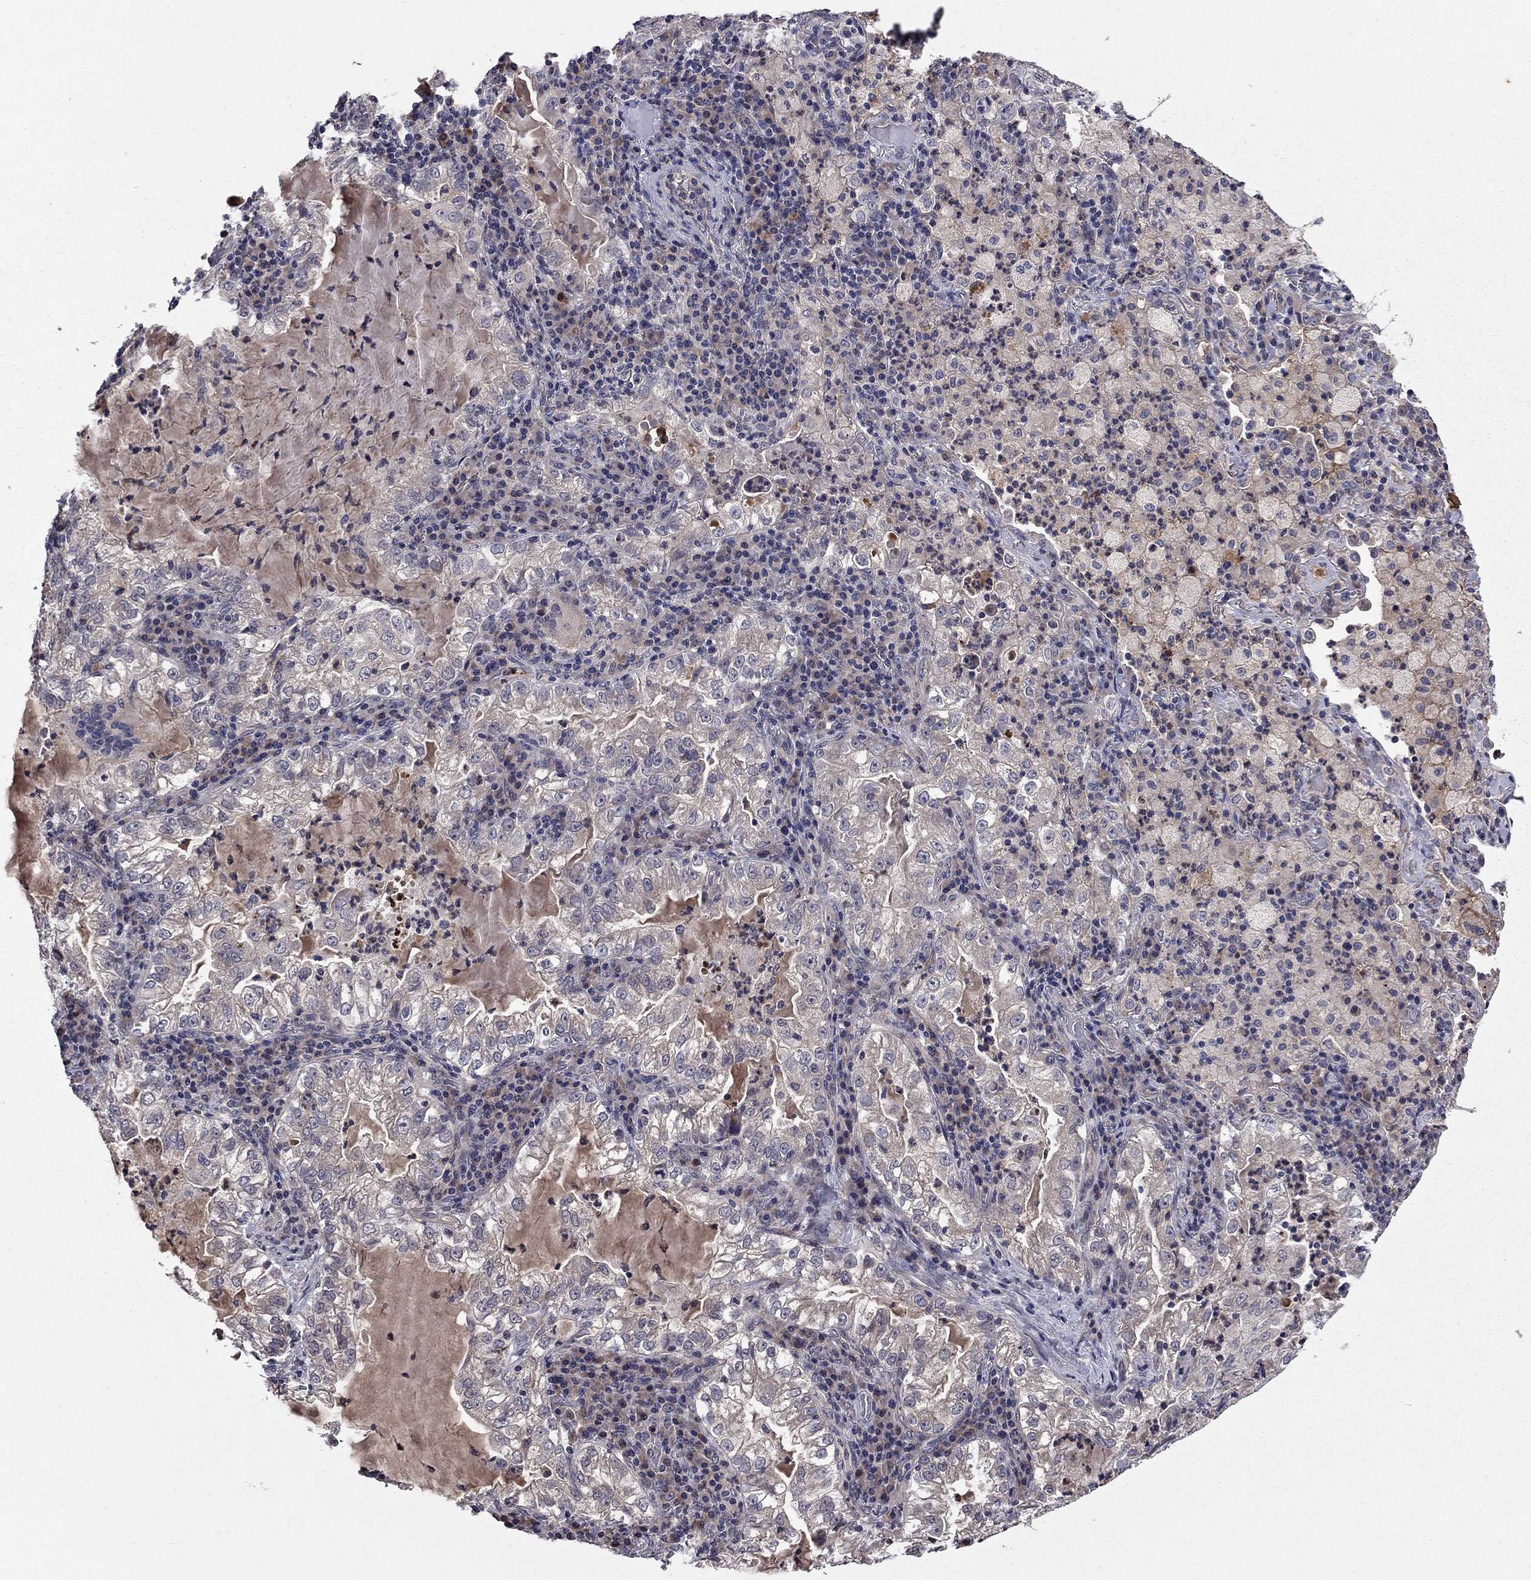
{"staining": {"intensity": "negative", "quantity": "none", "location": "none"}, "tissue": "lung cancer", "cell_type": "Tumor cells", "image_type": "cancer", "snomed": [{"axis": "morphology", "description": "Adenocarcinoma, NOS"}, {"axis": "topography", "description": "Lung"}], "caption": "Human lung cancer (adenocarcinoma) stained for a protein using immunohistochemistry displays no staining in tumor cells.", "gene": "PROS1", "patient": {"sex": "female", "age": 73}}